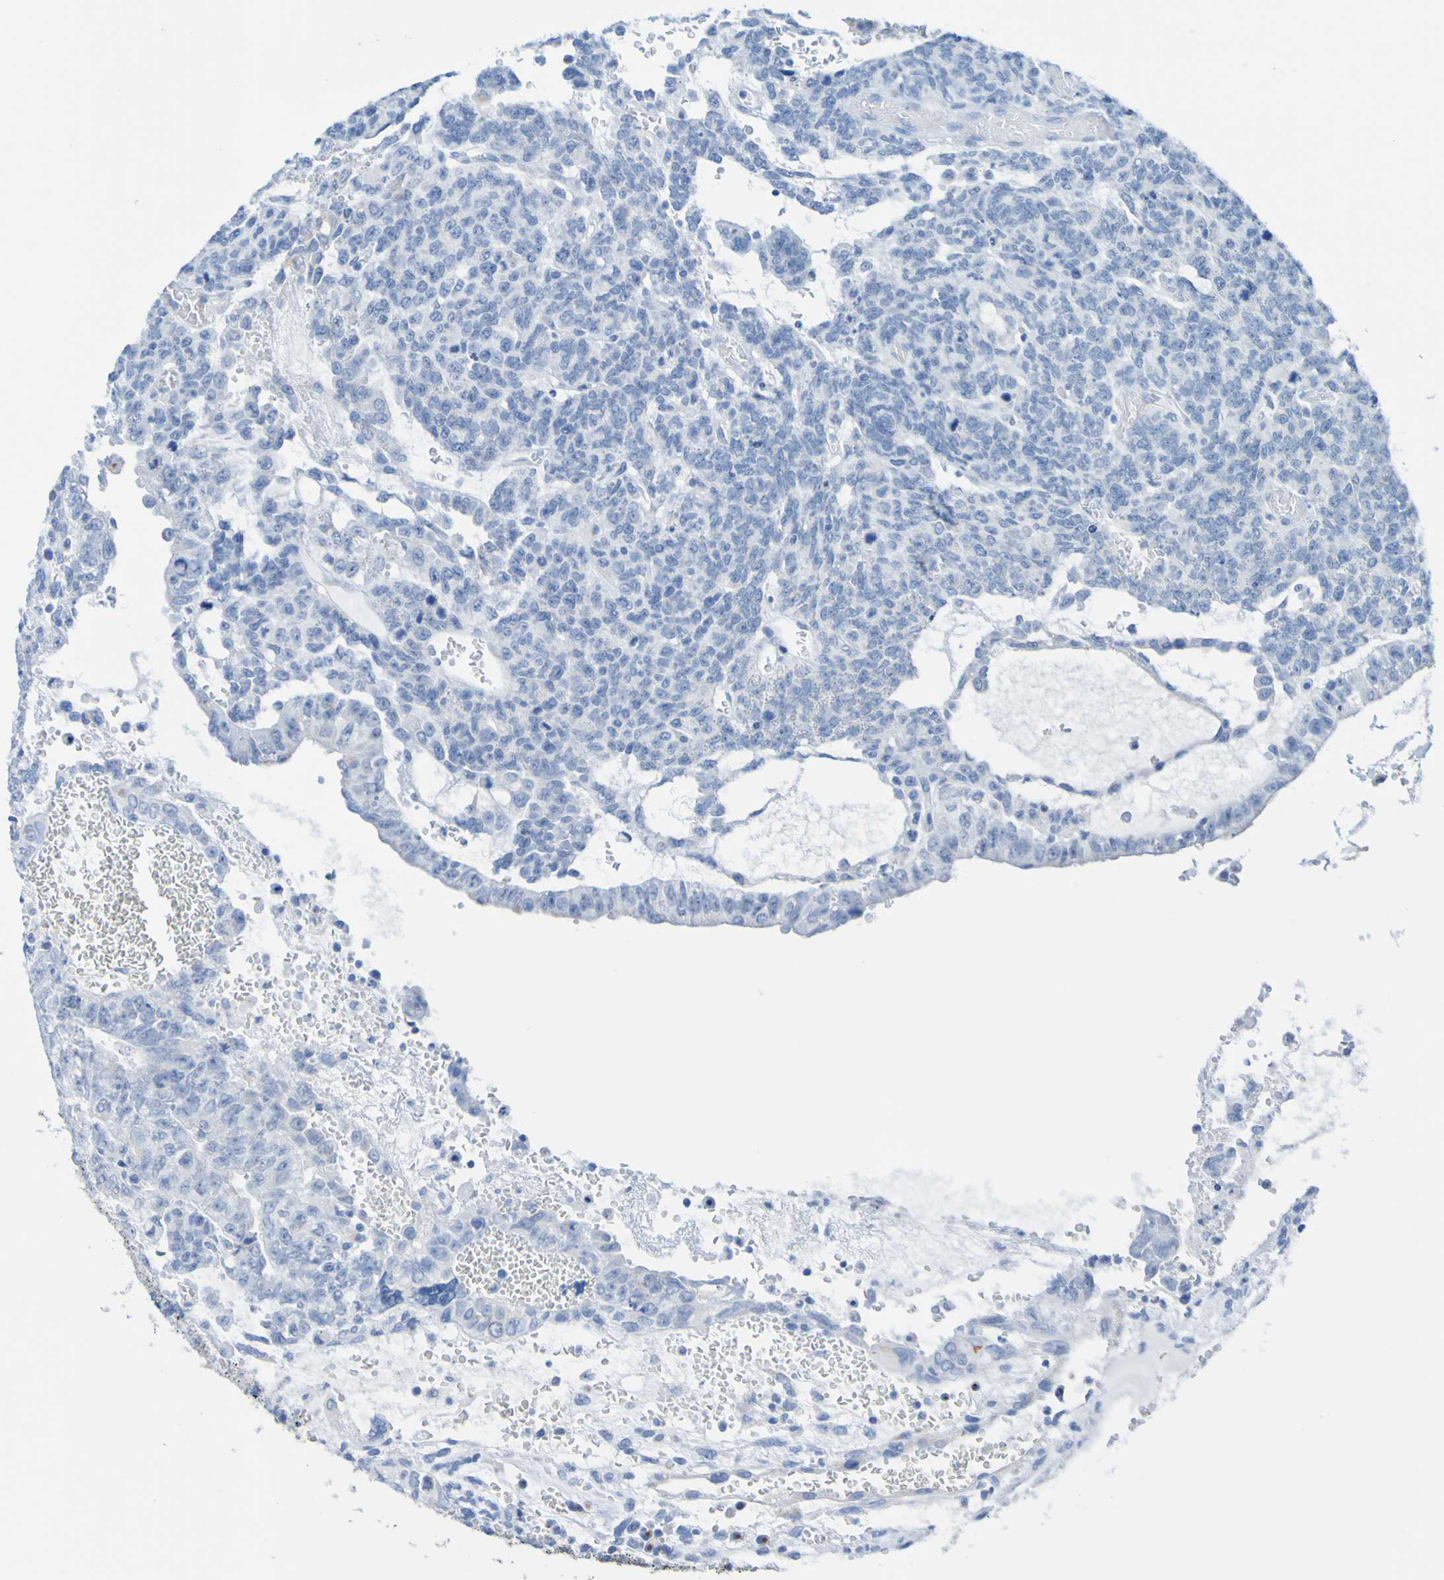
{"staining": {"intensity": "negative", "quantity": "none", "location": "none"}, "tissue": "testis cancer", "cell_type": "Tumor cells", "image_type": "cancer", "snomed": [{"axis": "morphology", "description": "Seminoma, NOS"}, {"axis": "morphology", "description": "Carcinoma, Embryonal, NOS"}, {"axis": "topography", "description": "Testis"}], "caption": "High magnification brightfield microscopy of testis embryonal carcinoma stained with DAB (3,3'-diaminobenzidine) (brown) and counterstained with hematoxylin (blue): tumor cells show no significant expression.", "gene": "ACMSD", "patient": {"sex": "male", "age": 52}}